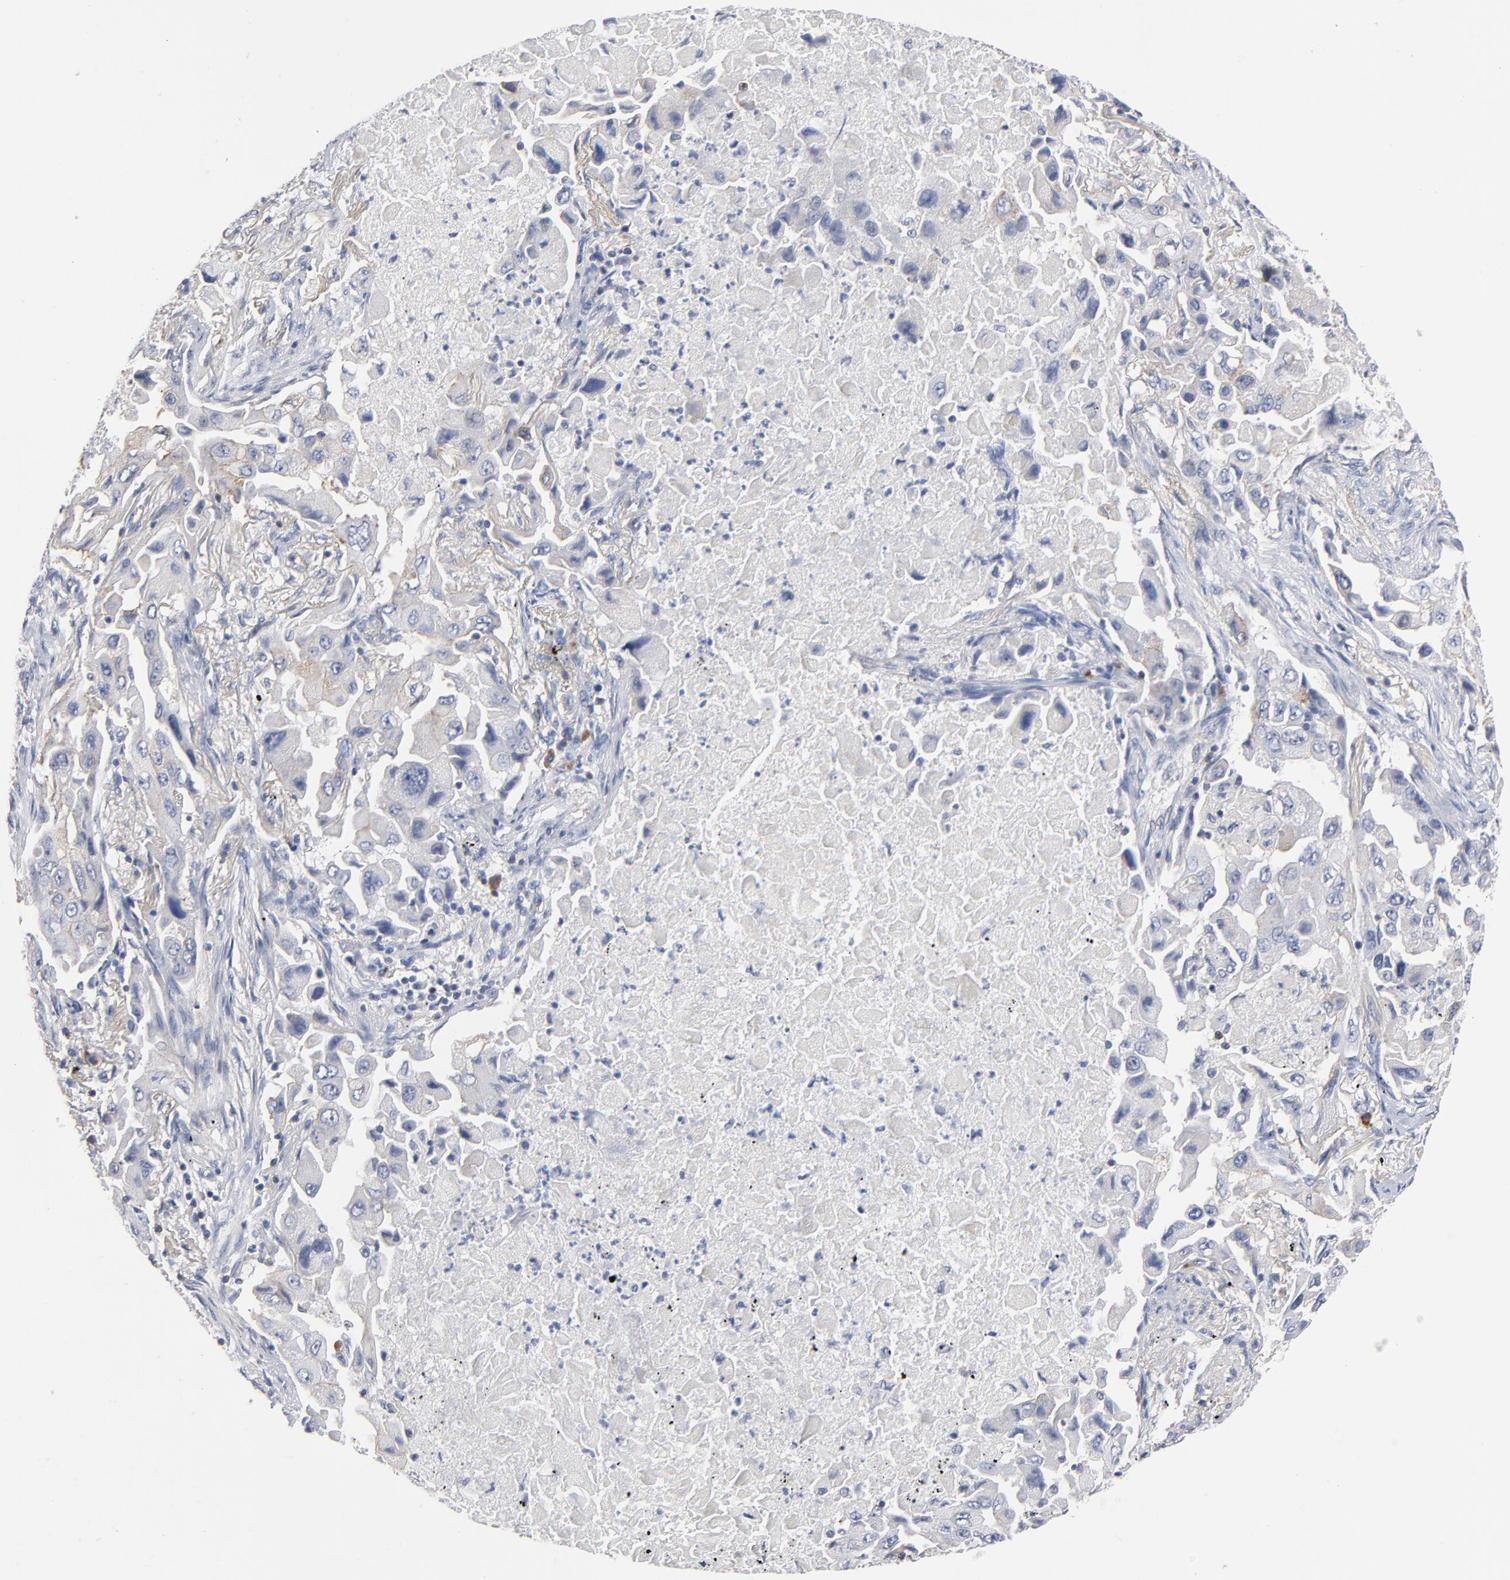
{"staining": {"intensity": "weak", "quantity": "<25%", "location": "cytoplasmic/membranous"}, "tissue": "lung cancer", "cell_type": "Tumor cells", "image_type": "cancer", "snomed": [{"axis": "morphology", "description": "Adenocarcinoma, NOS"}, {"axis": "topography", "description": "Lung"}], "caption": "DAB (3,3'-diaminobenzidine) immunohistochemical staining of human adenocarcinoma (lung) displays no significant staining in tumor cells.", "gene": "PDLIM2", "patient": {"sex": "female", "age": 65}}